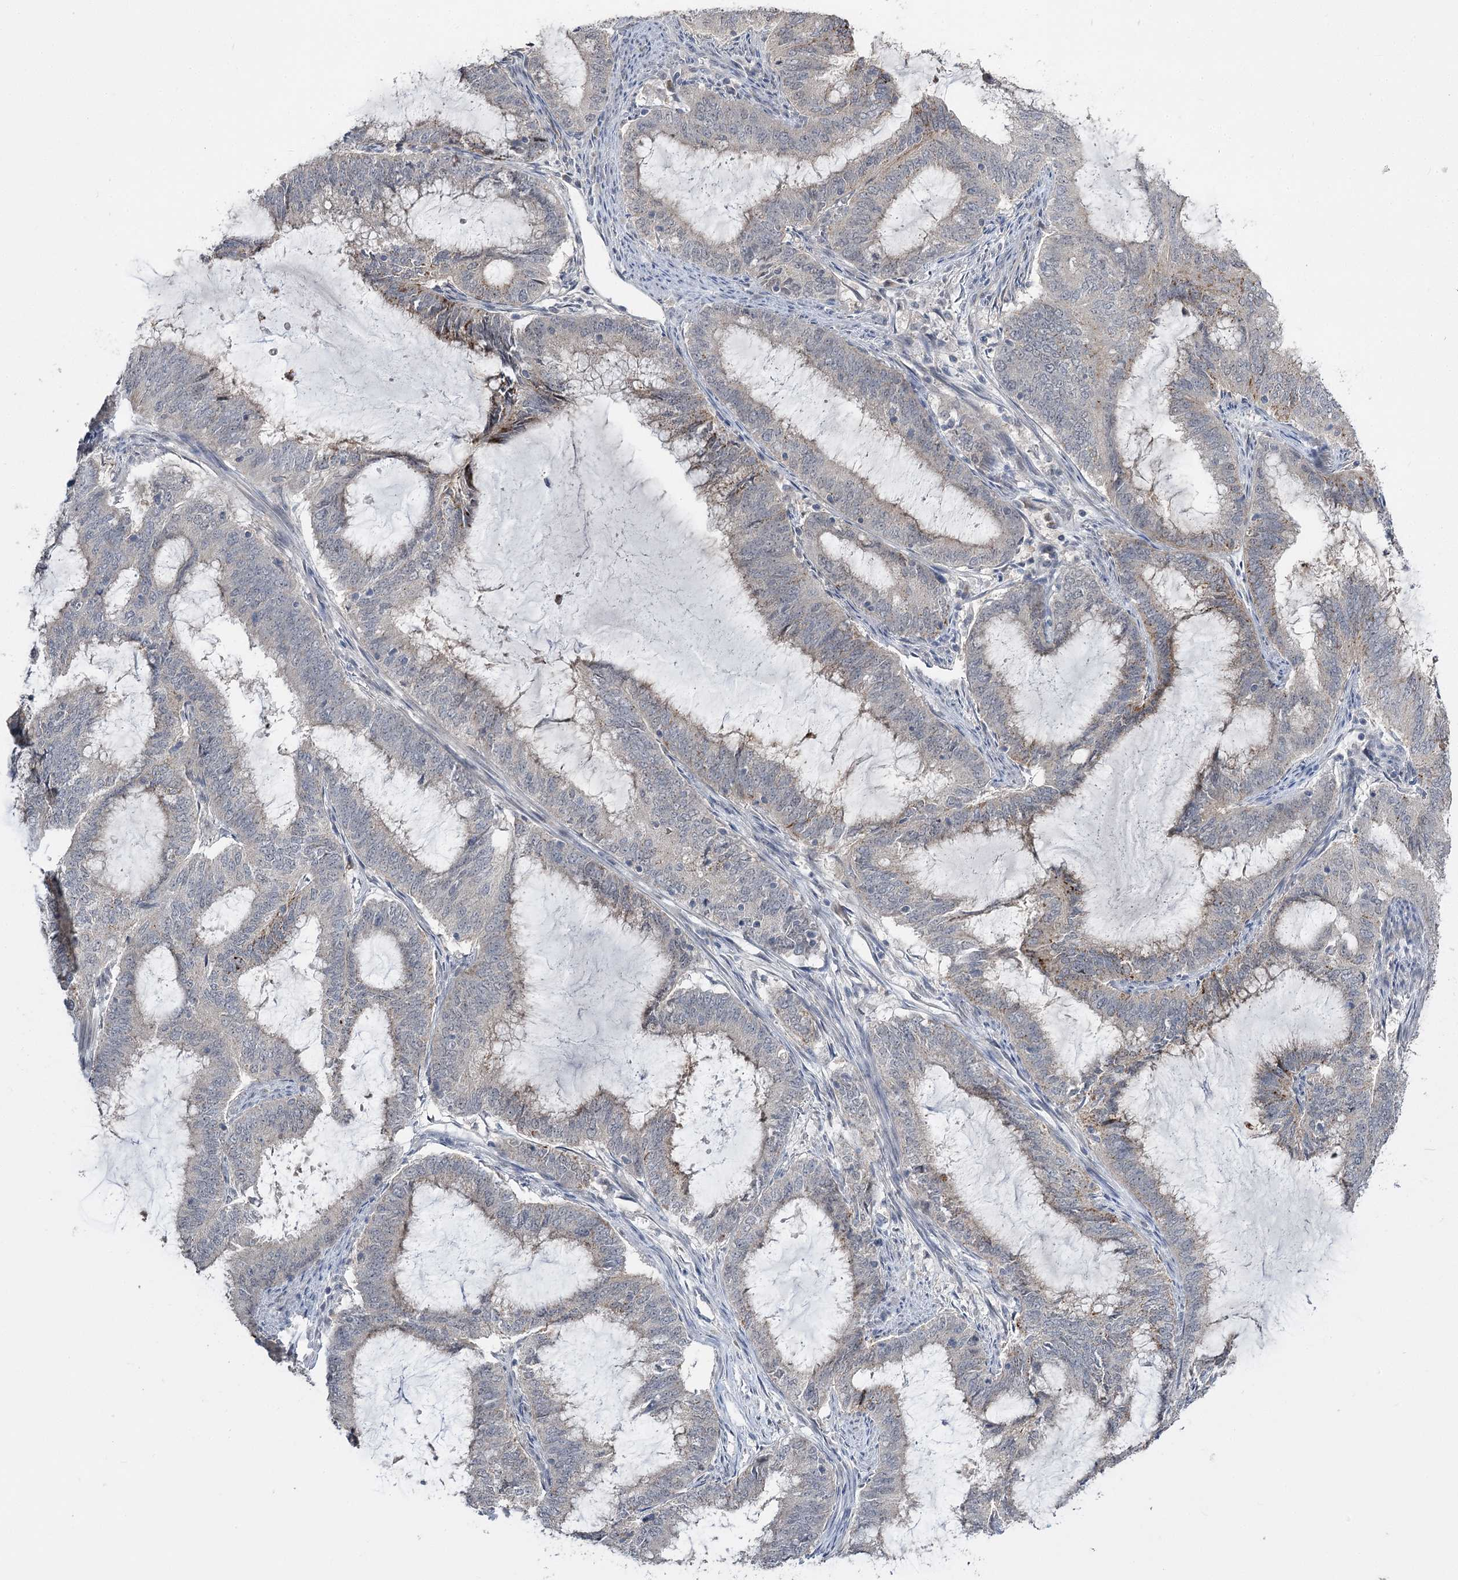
{"staining": {"intensity": "weak", "quantity": "<25%", "location": "cytoplasmic/membranous"}, "tissue": "endometrial cancer", "cell_type": "Tumor cells", "image_type": "cancer", "snomed": [{"axis": "morphology", "description": "Adenocarcinoma, NOS"}, {"axis": "topography", "description": "Endometrium"}], "caption": "Immunohistochemistry (IHC) histopathology image of neoplastic tissue: endometrial cancer (adenocarcinoma) stained with DAB demonstrates no significant protein staining in tumor cells.", "gene": "PHYHIPL", "patient": {"sex": "female", "age": 51}}